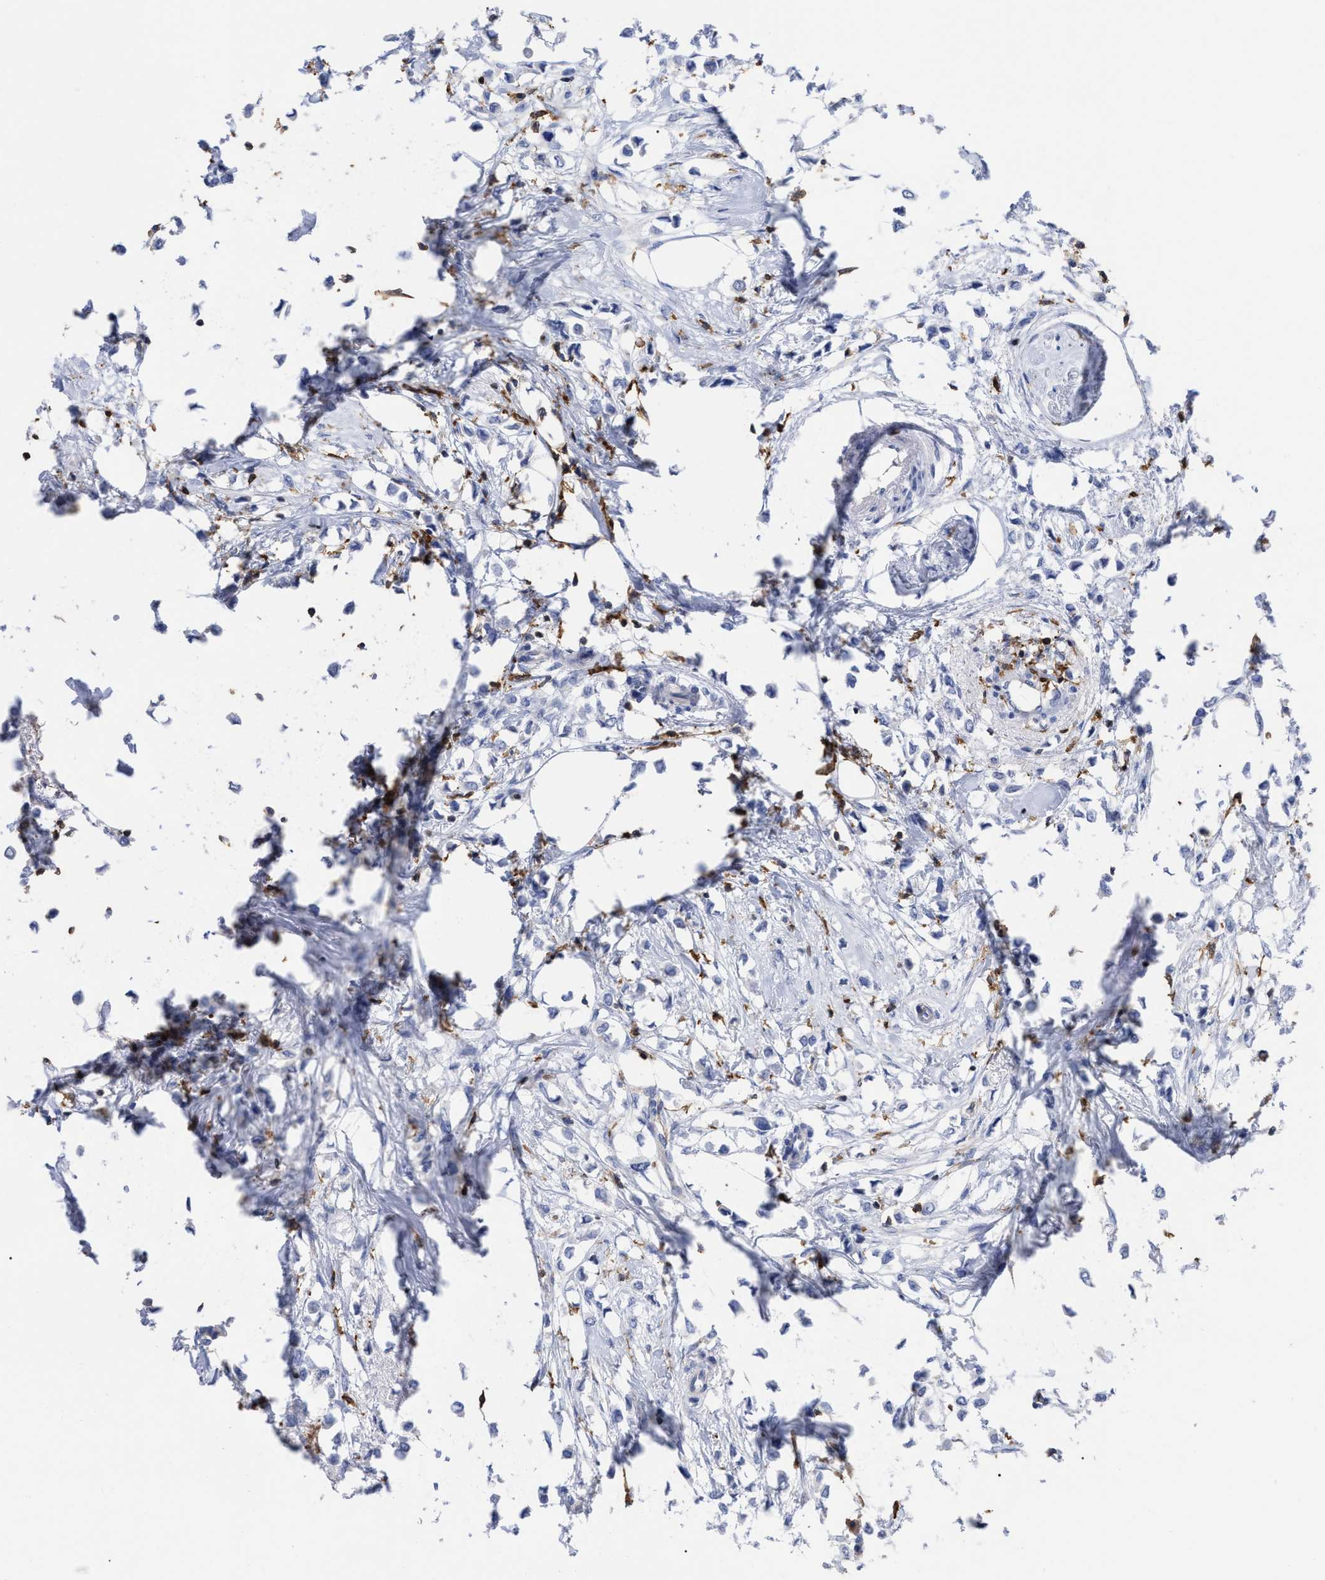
{"staining": {"intensity": "negative", "quantity": "none", "location": "none"}, "tissue": "breast cancer", "cell_type": "Tumor cells", "image_type": "cancer", "snomed": [{"axis": "morphology", "description": "Lobular carcinoma"}, {"axis": "topography", "description": "Breast"}], "caption": "Immunohistochemistry micrograph of neoplastic tissue: breast lobular carcinoma stained with DAB exhibits no significant protein expression in tumor cells.", "gene": "HCLS1", "patient": {"sex": "female", "age": 51}}